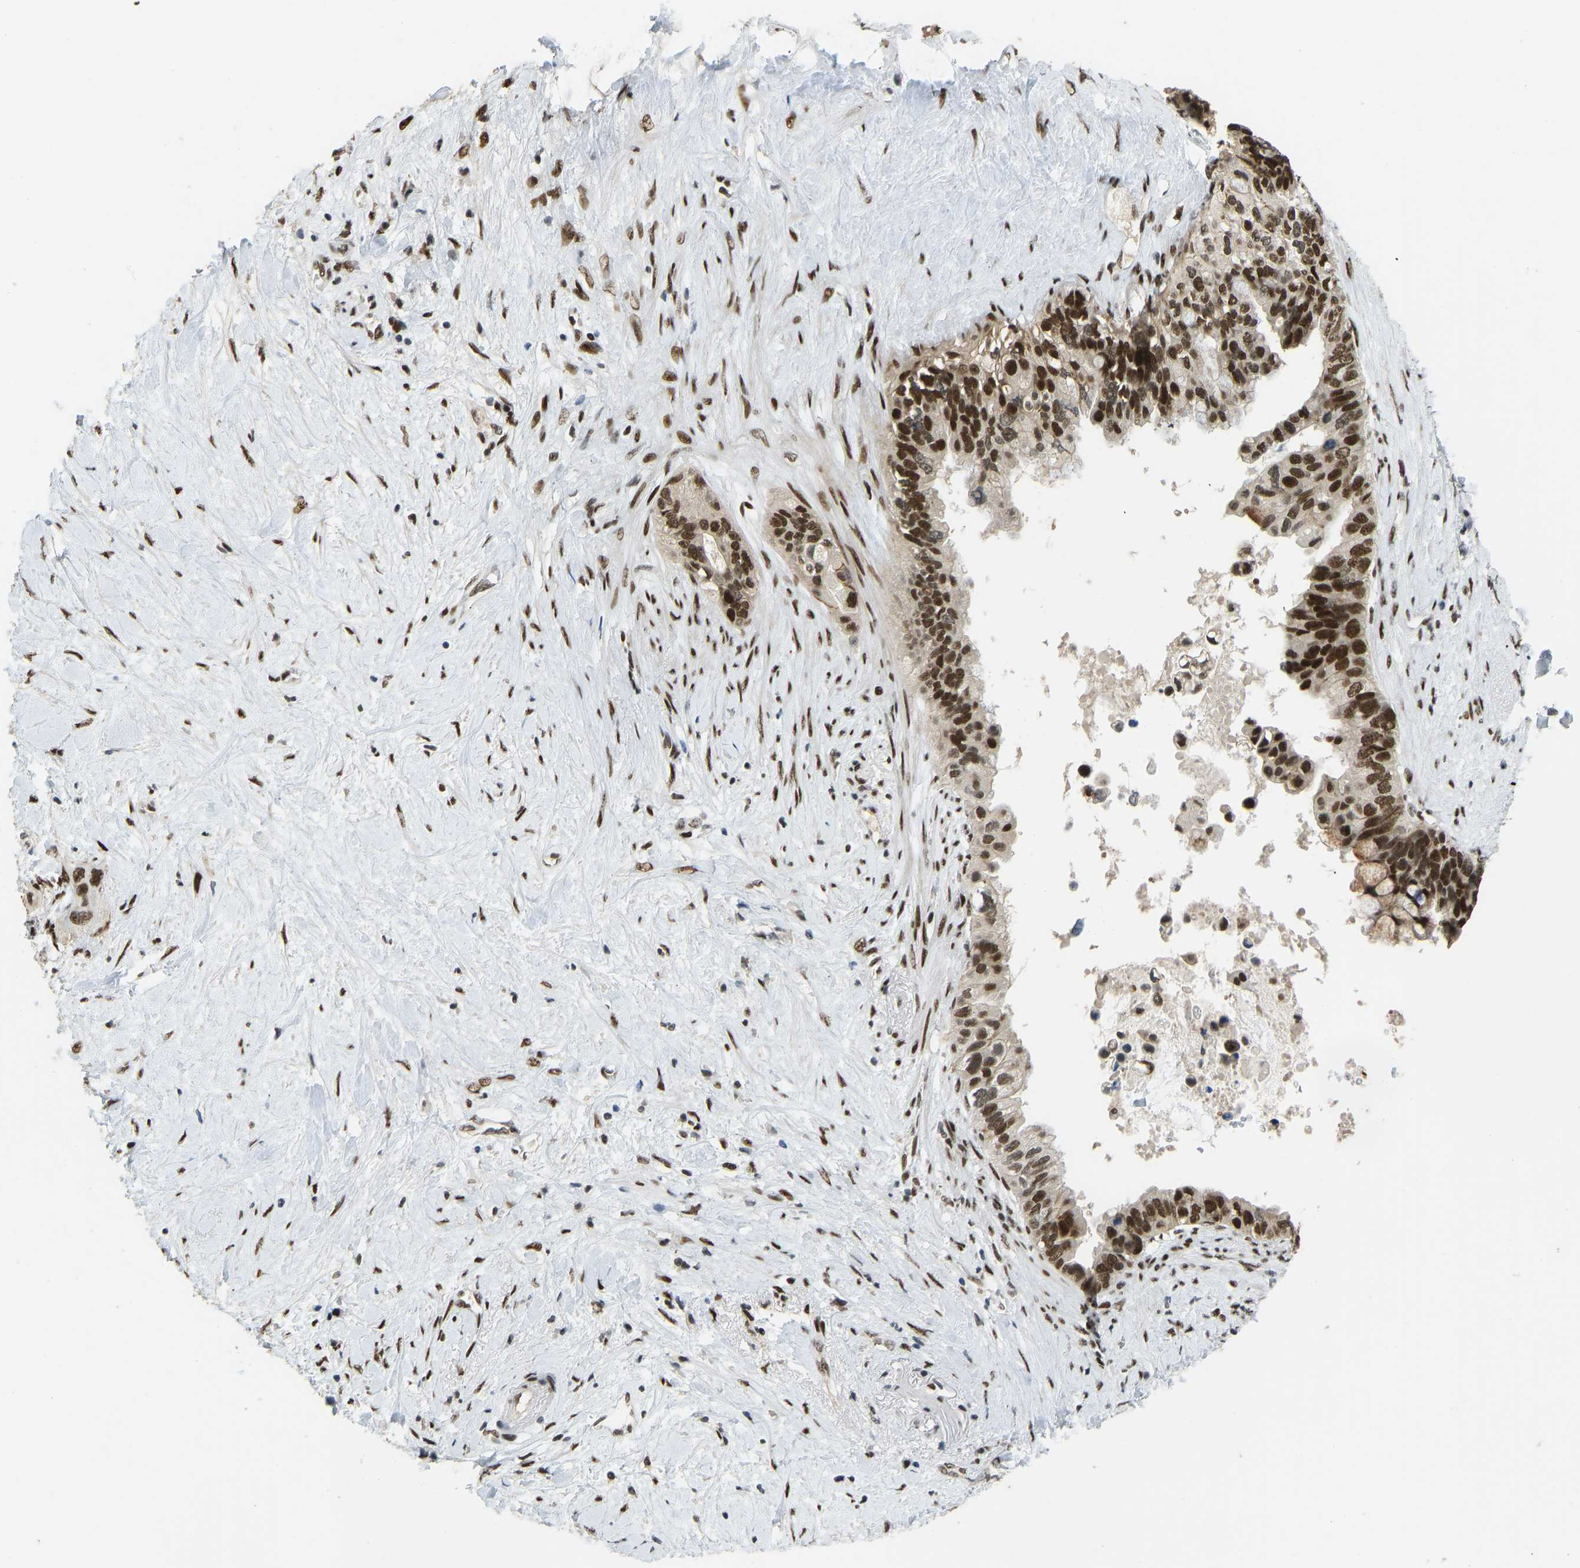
{"staining": {"intensity": "strong", "quantity": ">75%", "location": "nuclear"}, "tissue": "pancreatic cancer", "cell_type": "Tumor cells", "image_type": "cancer", "snomed": [{"axis": "morphology", "description": "Adenocarcinoma, NOS"}, {"axis": "topography", "description": "Pancreas"}], "caption": "Protein staining of adenocarcinoma (pancreatic) tissue demonstrates strong nuclear staining in about >75% of tumor cells. (Stains: DAB (3,3'-diaminobenzidine) in brown, nuclei in blue, Microscopy: brightfield microscopy at high magnification).", "gene": "FOXK1", "patient": {"sex": "female", "age": 56}}